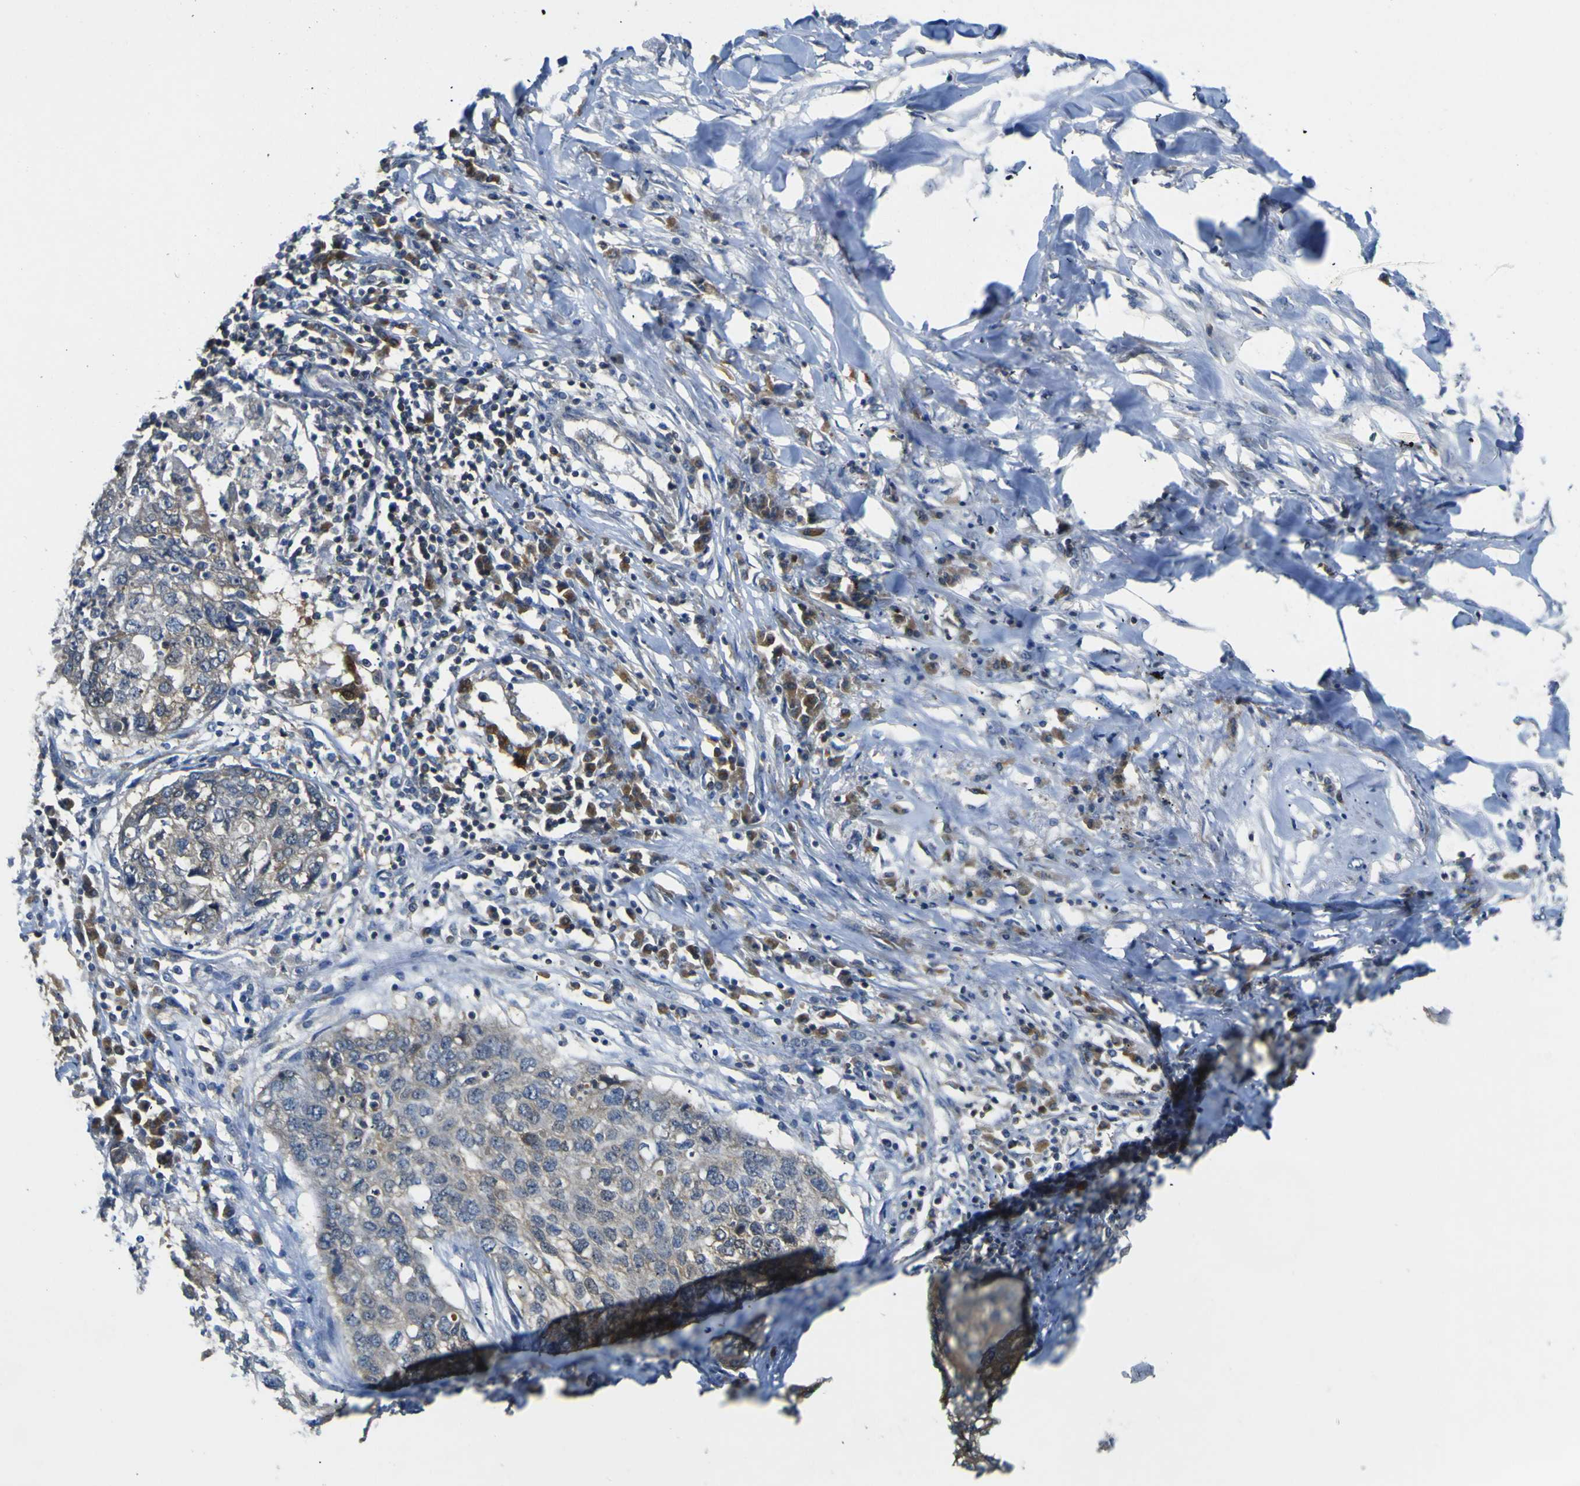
{"staining": {"intensity": "moderate", "quantity": "25%-75%", "location": "cytoplasmic/membranous"}, "tissue": "lung cancer", "cell_type": "Tumor cells", "image_type": "cancer", "snomed": [{"axis": "morphology", "description": "Squamous cell carcinoma, NOS"}, {"axis": "topography", "description": "Lung"}], "caption": "The immunohistochemical stain shows moderate cytoplasmic/membranous expression in tumor cells of lung cancer tissue. The staining was performed using DAB (3,3'-diaminobenzidine), with brown indicating positive protein expression. Nuclei are stained blue with hematoxylin.", "gene": "EML2", "patient": {"sex": "female", "age": 63}}